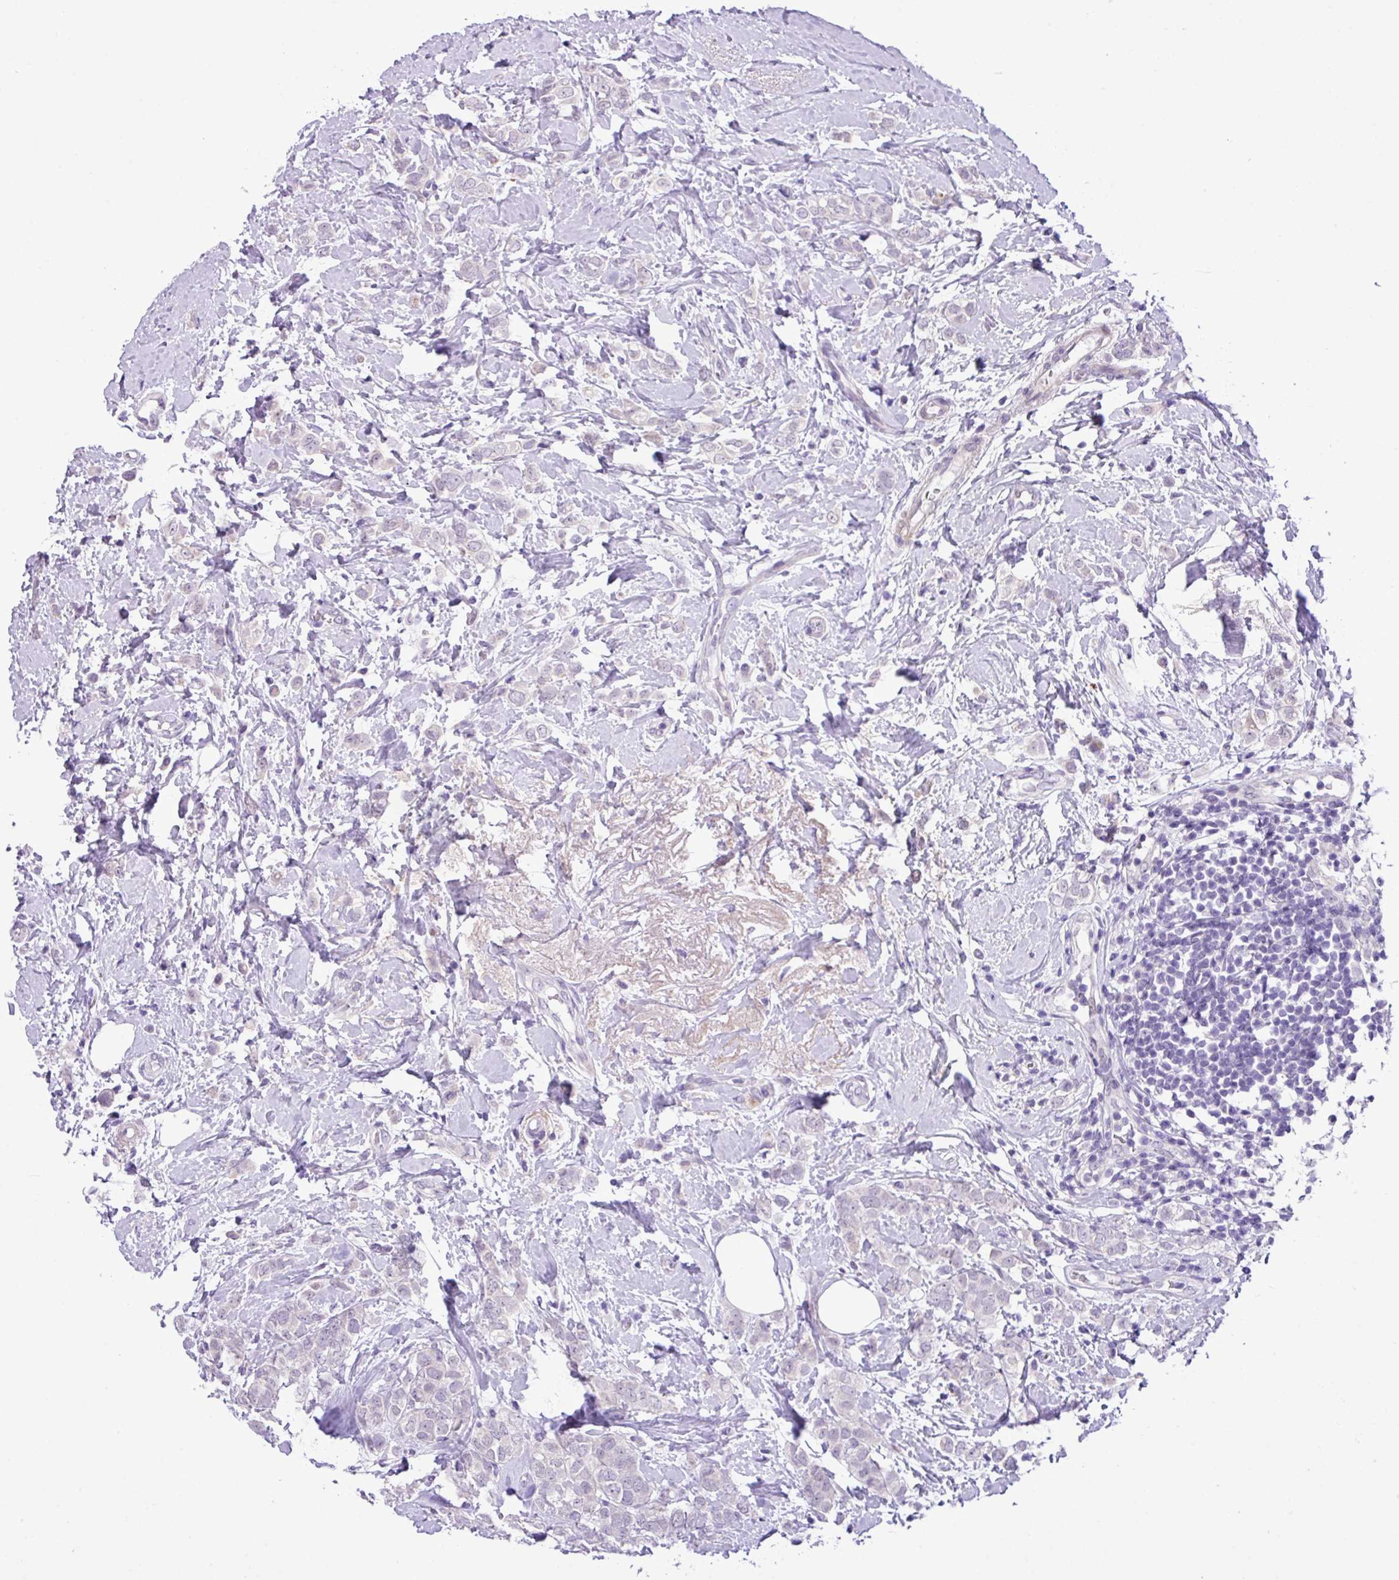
{"staining": {"intensity": "negative", "quantity": "none", "location": "none"}, "tissue": "breast cancer", "cell_type": "Tumor cells", "image_type": "cancer", "snomed": [{"axis": "morphology", "description": "Lobular carcinoma"}, {"axis": "topography", "description": "Breast"}], "caption": "Tumor cells are negative for protein expression in human breast cancer. (Brightfield microscopy of DAB (3,3'-diaminobenzidine) immunohistochemistry (IHC) at high magnification).", "gene": "YLPM1", "patient": {"sex": "female", "age": 47}}